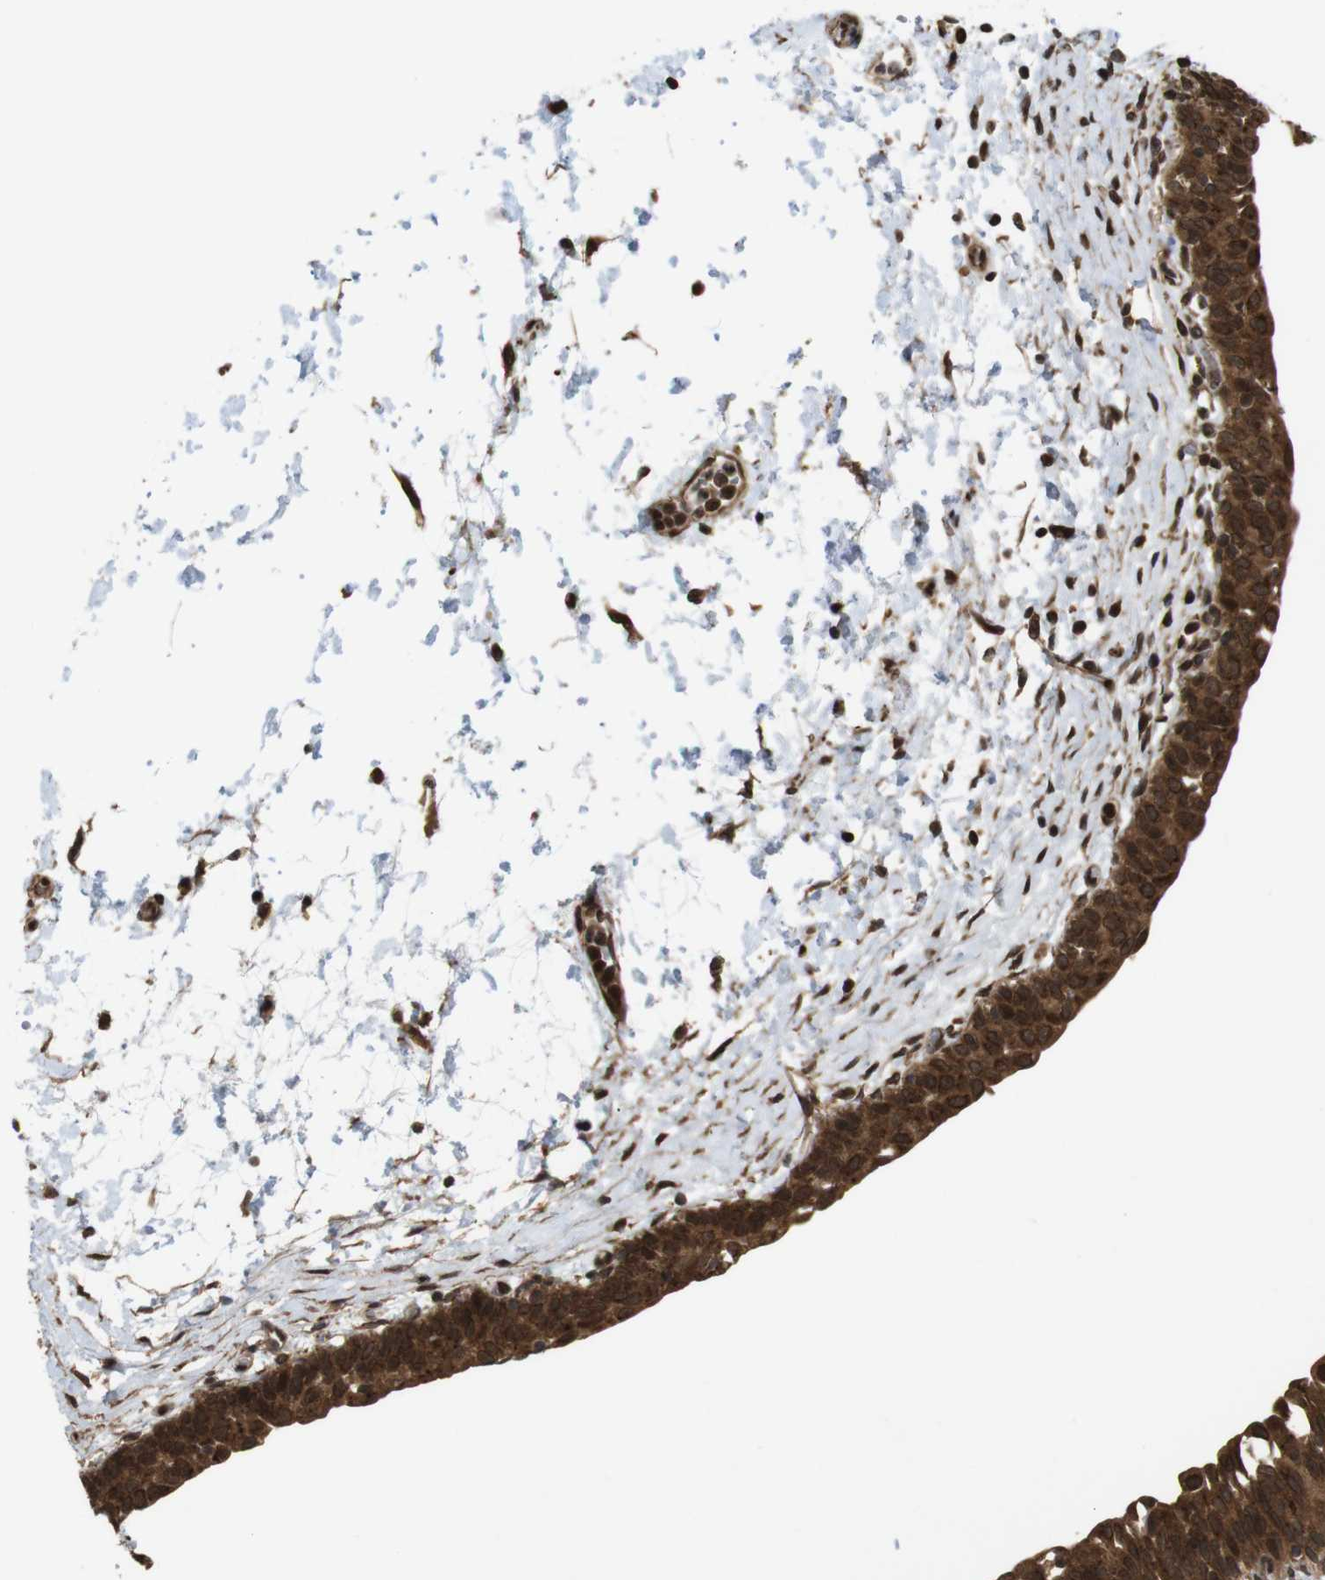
{"staining": {"intensity": "strong", "quantity": ">75%", "location": "cytoplasmic/membranous"}, "tissue": "urinary bladder", "cell_type": "Urothelial cells", "image_type": "normal", "snomed": [{"axis": "morphology", "description": "Normal tissue, NOS"}, {"axis": "topography", "description": "Urinary bladder"}], "caption": "Strong cytoplasmic/membranous staining is identified in approximately >75% of urothelial cells in benign urinary bladder. Nuclei are stained in blue.", "gene": "EFCAB14", "patient": {"sex": "male", "age": 55}}